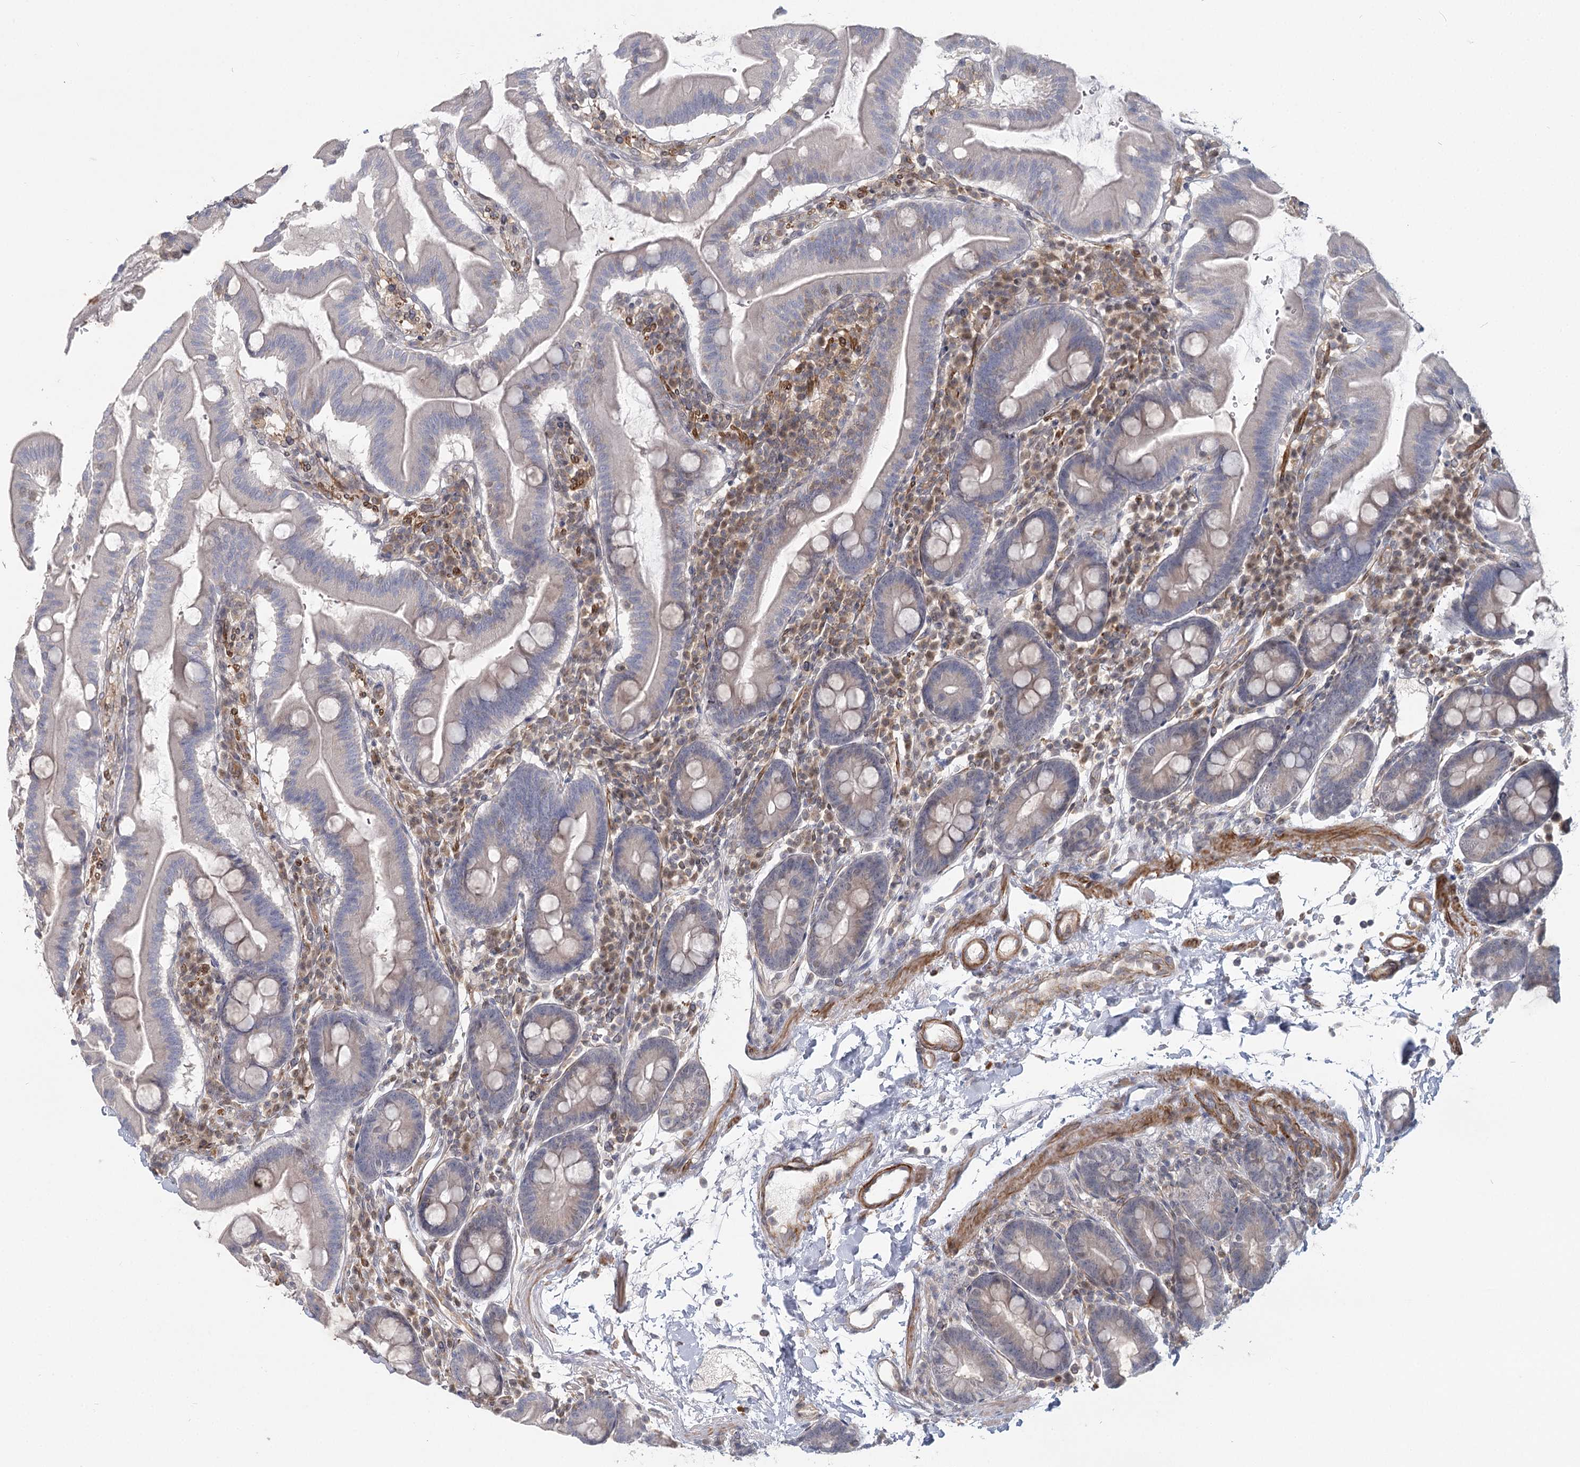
{"staining": {"intensity": "weak", "quantity": "<25%", "location": "cytoplasmic/membranous"}, "tissue": "duodenum", "cell_type": "Glandular cells", "image_type": "normal", "snomed": [{"axis": "morphology", "description": "Normal tissue, NOS"}, {"axis": "morphology", "description": "Adenocarcinoma, NOS"}, {"axis": "topography", "description": "Pancreas"}, {"axis": "topography", "description": "Duodenum"}], "caption": "Immunohistochemistry (IHC) of normal duodenum displays no positivity in glandular cells.", "gene": "USP11", "patient": {"sex": "male", "age": 50}}